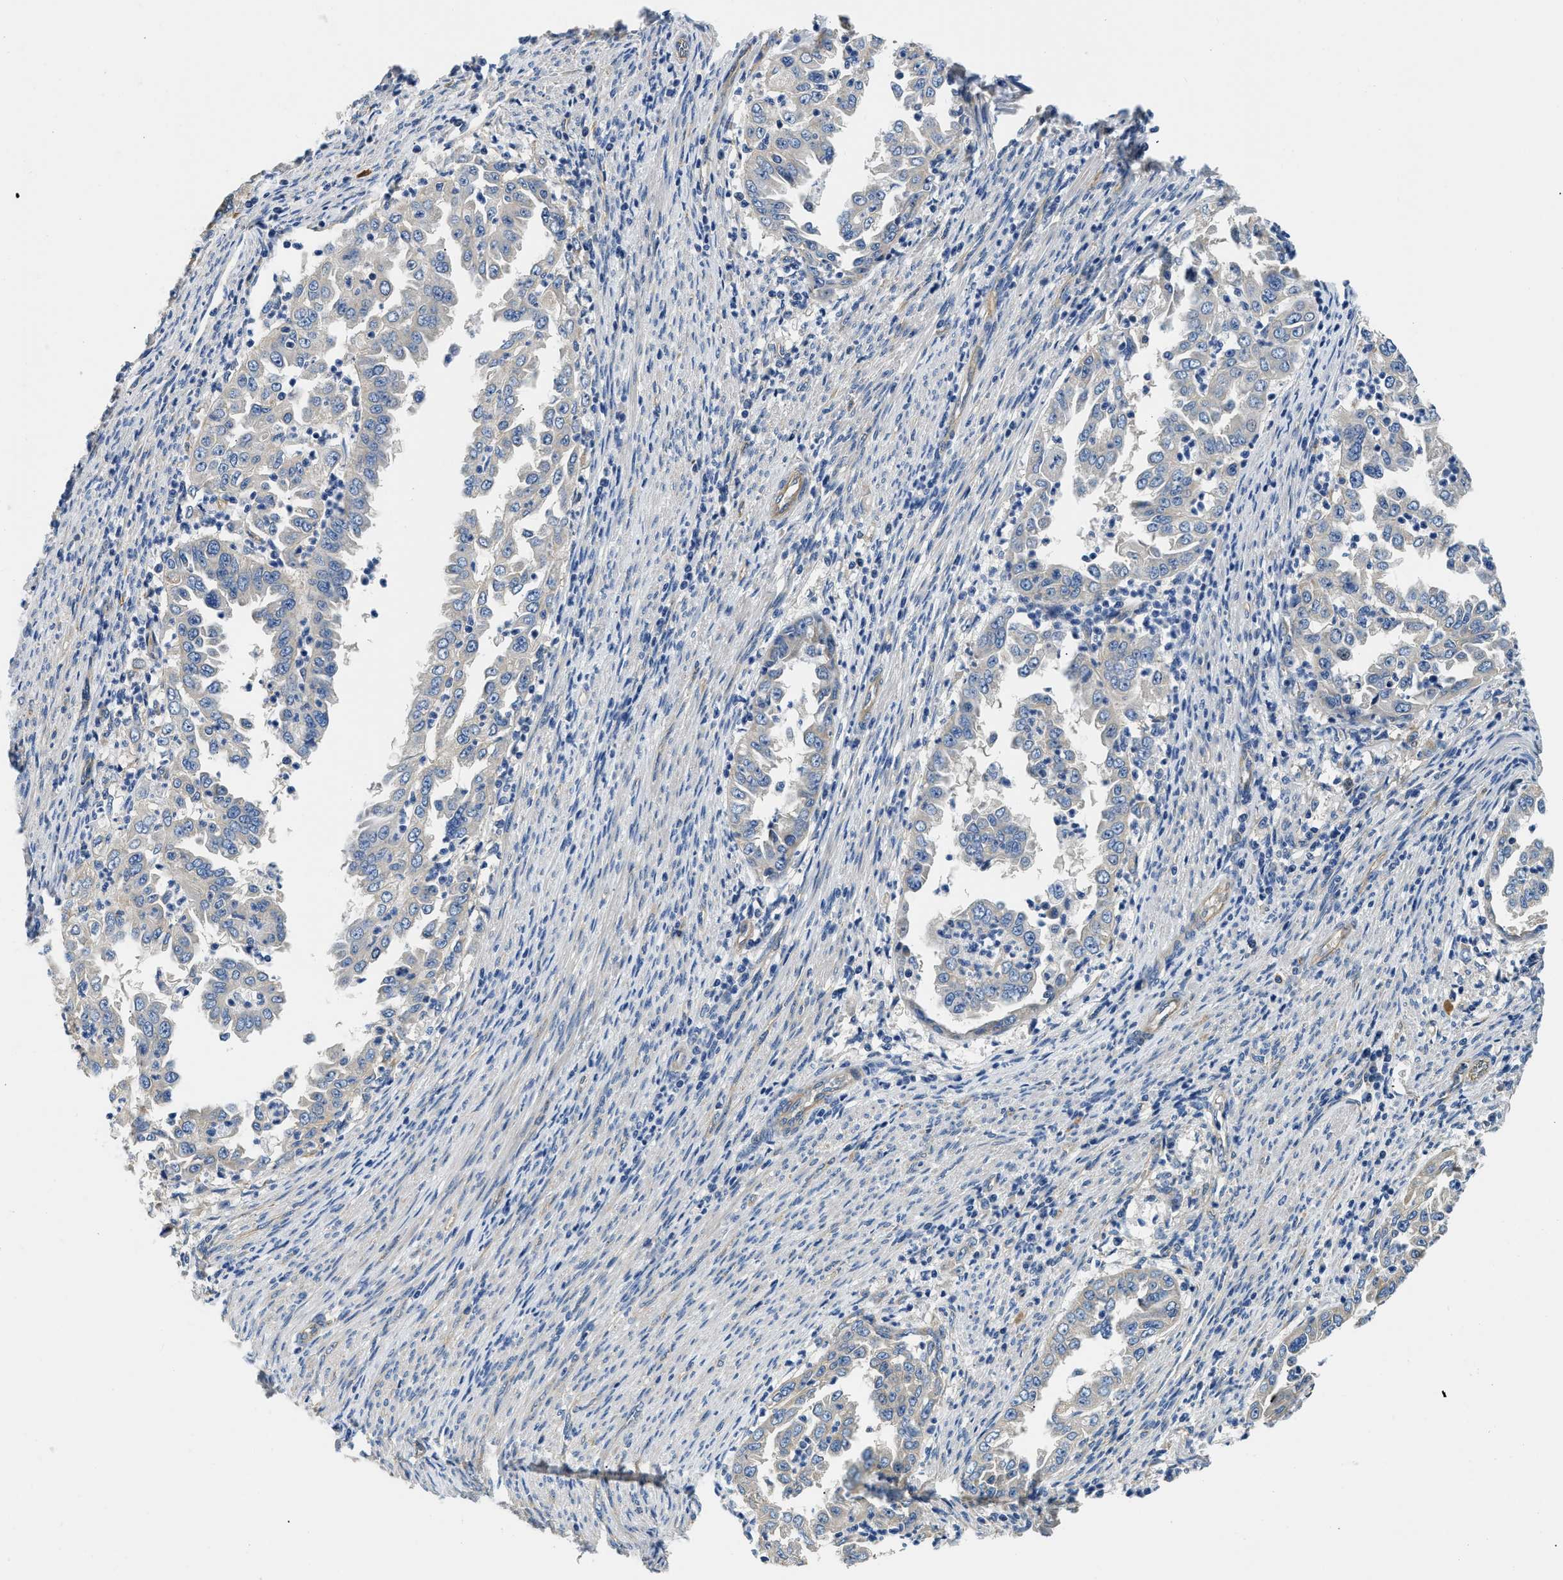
{"staining": {"intensity": "negative", "quantity": "none", "location": "none"}, "tissue": "endometrial cancer", "cell_type": "Tumor cells", "image_type": "cancer", "snomed": [{"axis": "morphology", "description": "Adenocarcinoma, NOS"}, {"axis": "topography", "description": "Endometrium"}], "caption": "Immunohistochemical staining of human endometrial cancer demonstrates no significant positivity in tumor cells.", "gene": "CSDE1", "patient": {"sex": "female", "age": 85}}